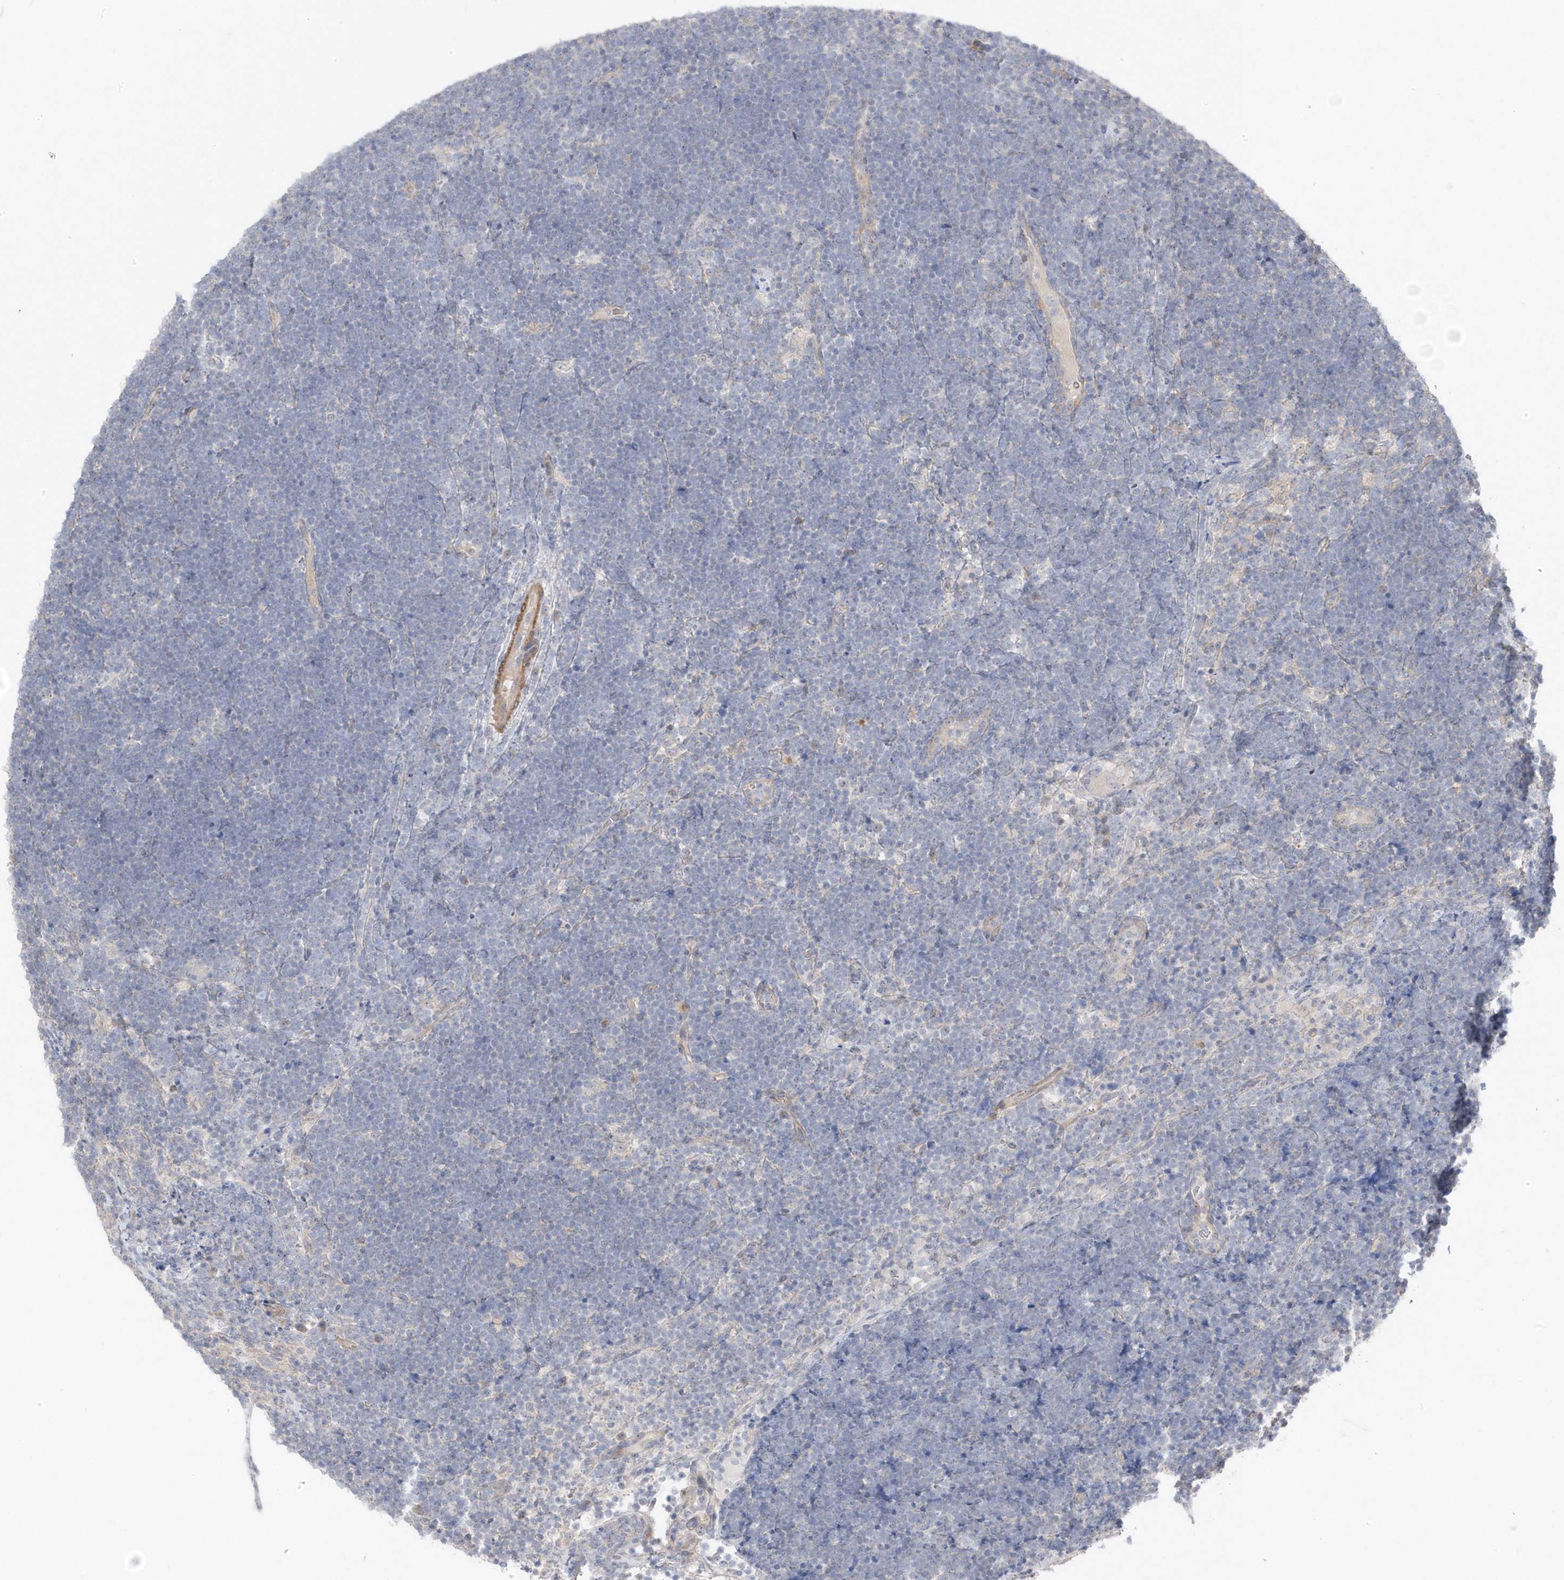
{"staining": {"intensity": "negative", "quantity": "none", "location": "none"}, "tissue": "lymphoma", "cell_type": "Tumor cells", "image_type": "cancer", "snomed": [{"axis": "morphology", "description": "Malignant lymphoma, non-Hodgkin's type, High grade"}, {"axis": "topography", "description": "Lymph node"}], "caption": "Immunohistochemistry (IHC) micrograph of high-grade malignant lymphoma, non-Hodgkin's type stained for a protein (brown), which displays no staining in tumor cells.", "gene": "GTPBP6", "patient": {"sex": "male", "age": 13}}